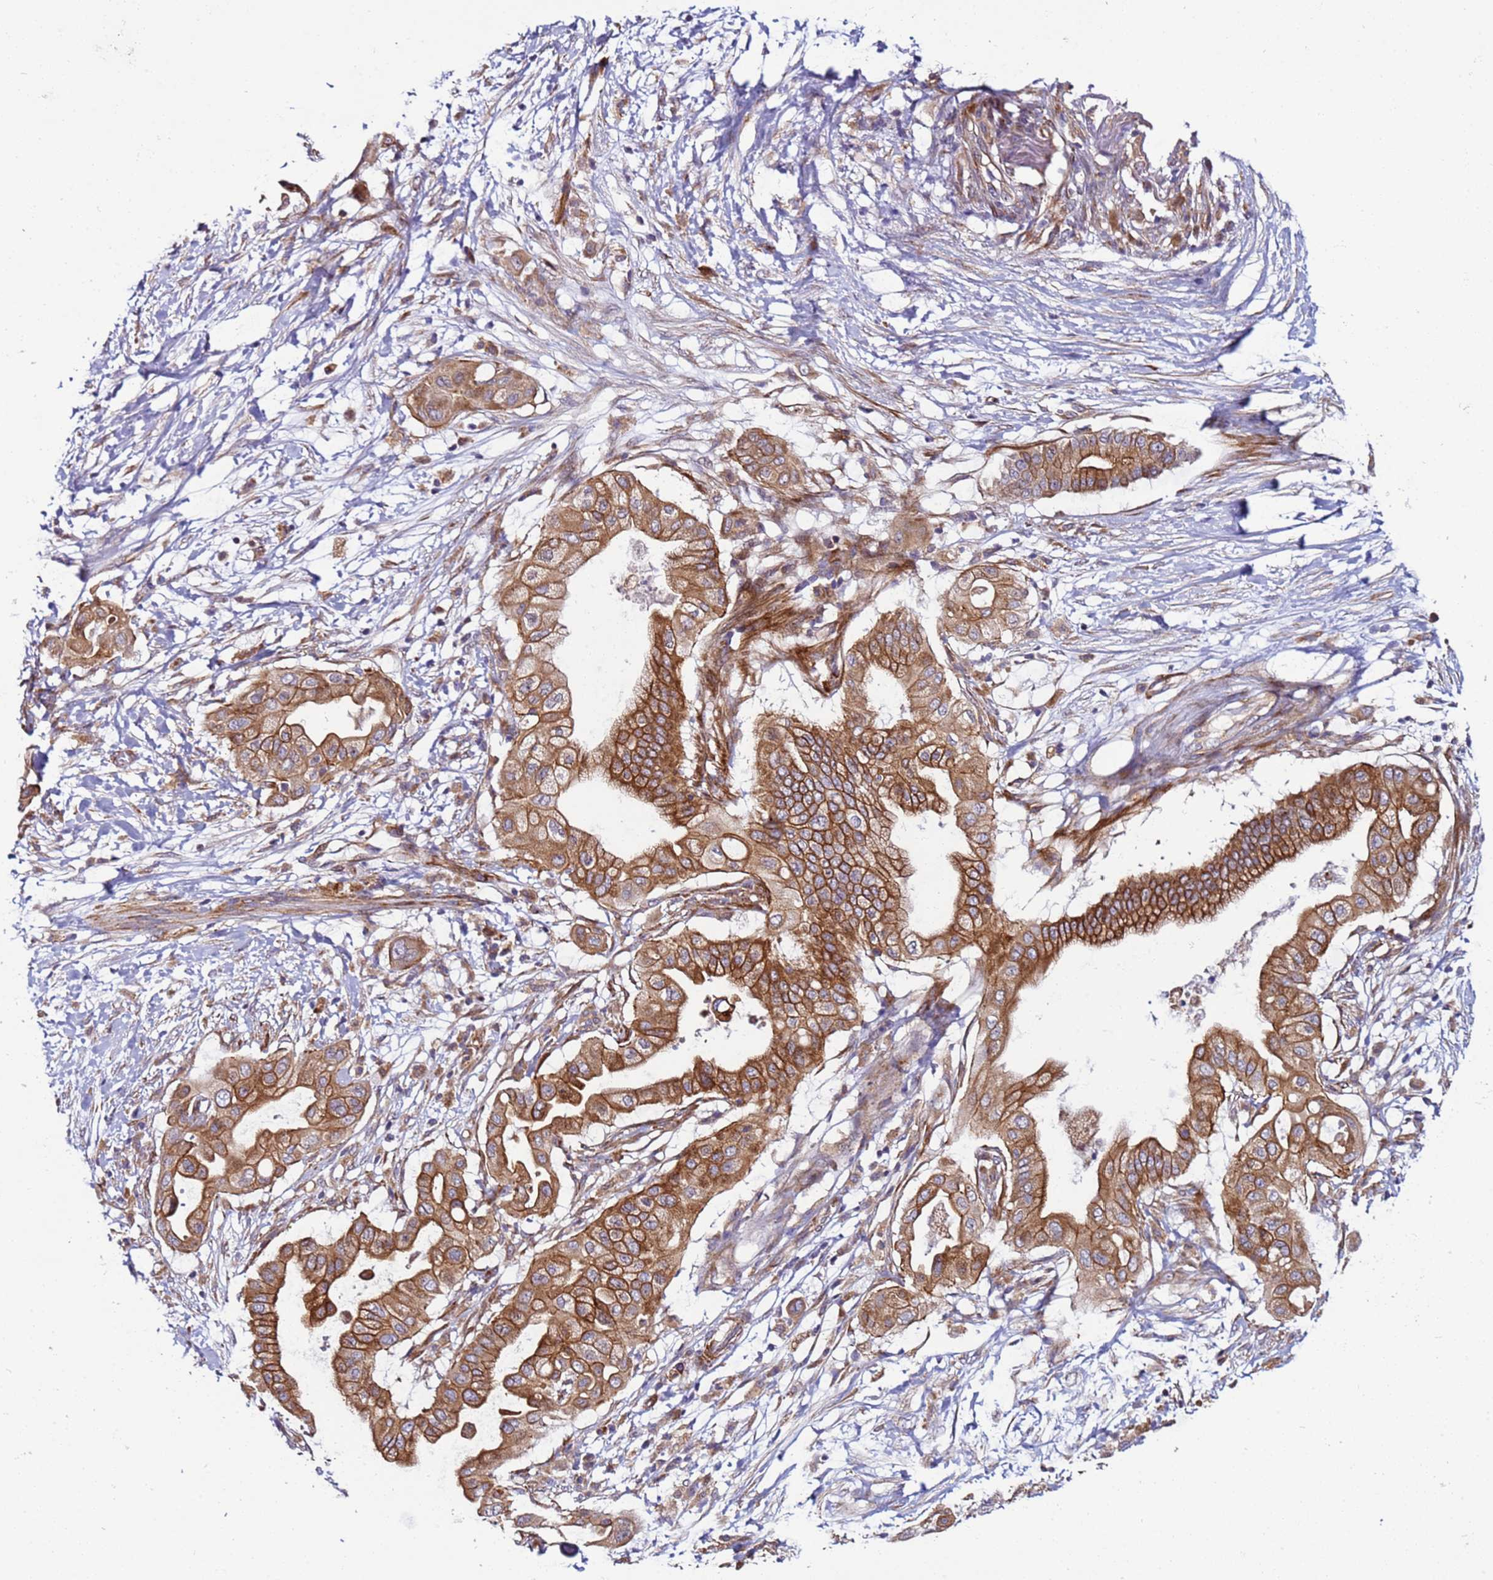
{"staining": {"intensity": "moderate", "quantity": ">75%", "location": "cytoplasmic/membranous"}, "tissue": "pancreatic cancer", "cell_type": "Tumor cells", "image_type": "cancer", "snomed": [{"axis": "morphology", "description": "Adenocarcinoma, NOS"}, {"axis": "topography", "description": "Pancreas"}], "caption": "An IHC photomicrograph of tumor tissue is shown. Protein staining in brown labels moderate cytoplasmic/membranous positivity in adenocarcinoma (pancreatic) within tumor cells.", "gene": "MCRIP1", "patient": {"sex": "male", "age": 68}}